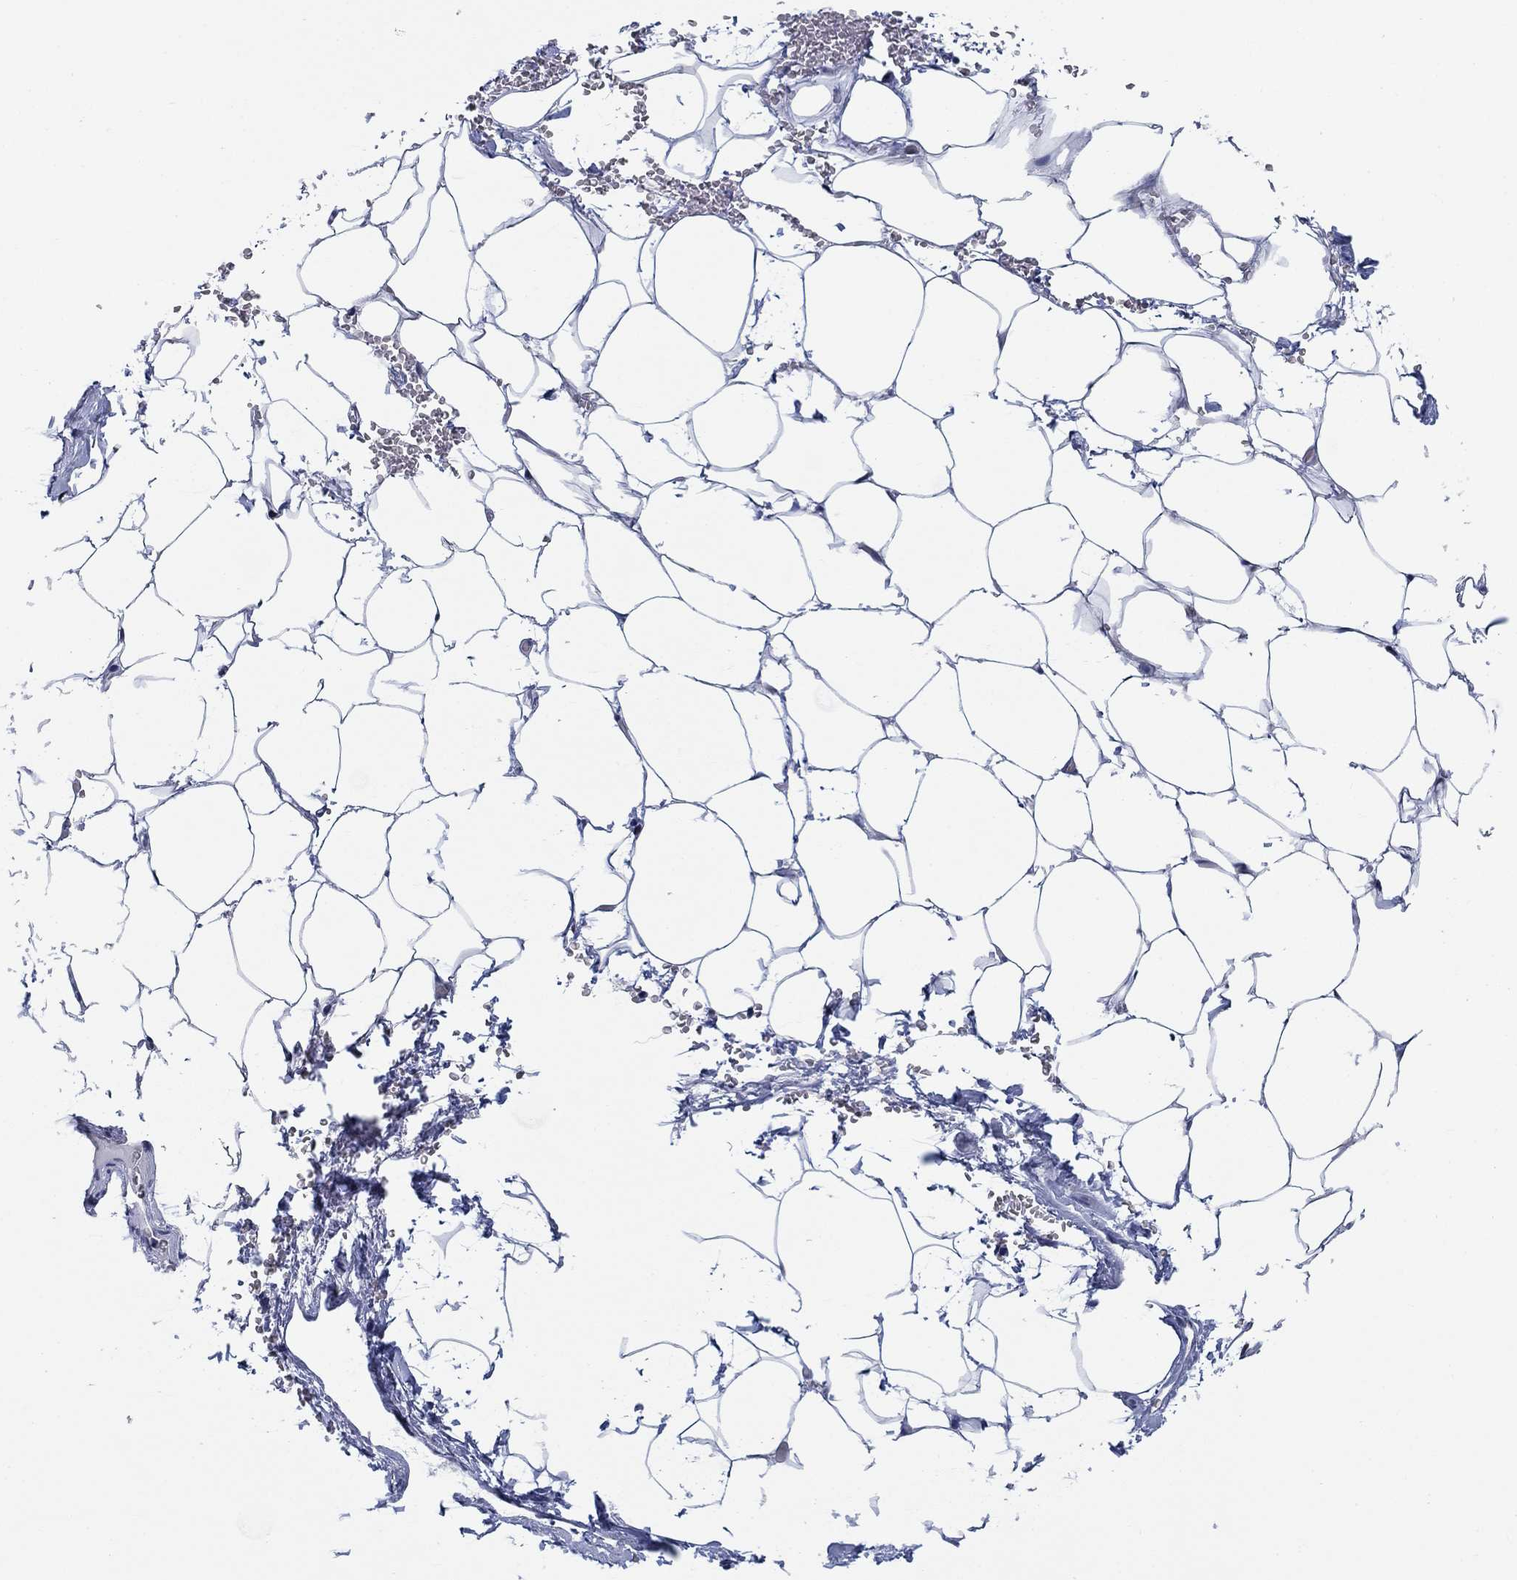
{"staining": {"intensity": "negative", "quantity": "none", "location": "none"}, "tissue": "adipose tissue", "cell_type": "Adipocytes", "image_type": "normal", "snomed": [{"axis": "morphology", "description": "Normal tissue, NOS"}, {"axis": "topography", "description": "Soft tissue"}, {"axis": "topography", "description": "Adipose tissue"}, {"axis": "topography", "description": "Vascular tissue"}, {"axis": "topography", "description": "Peripheral nerve tissue"}], "caption": "Unremarkable adipose tissue was stained to show a protein in brown. There is no significant expression in adipocytes. Brightfield microscopy of IHC stained with DAB (brown) and hematoxylin (blue), captured at high magnification.", "gene": "ZEB1", "patient": {"sex": "male", "age": 68}}